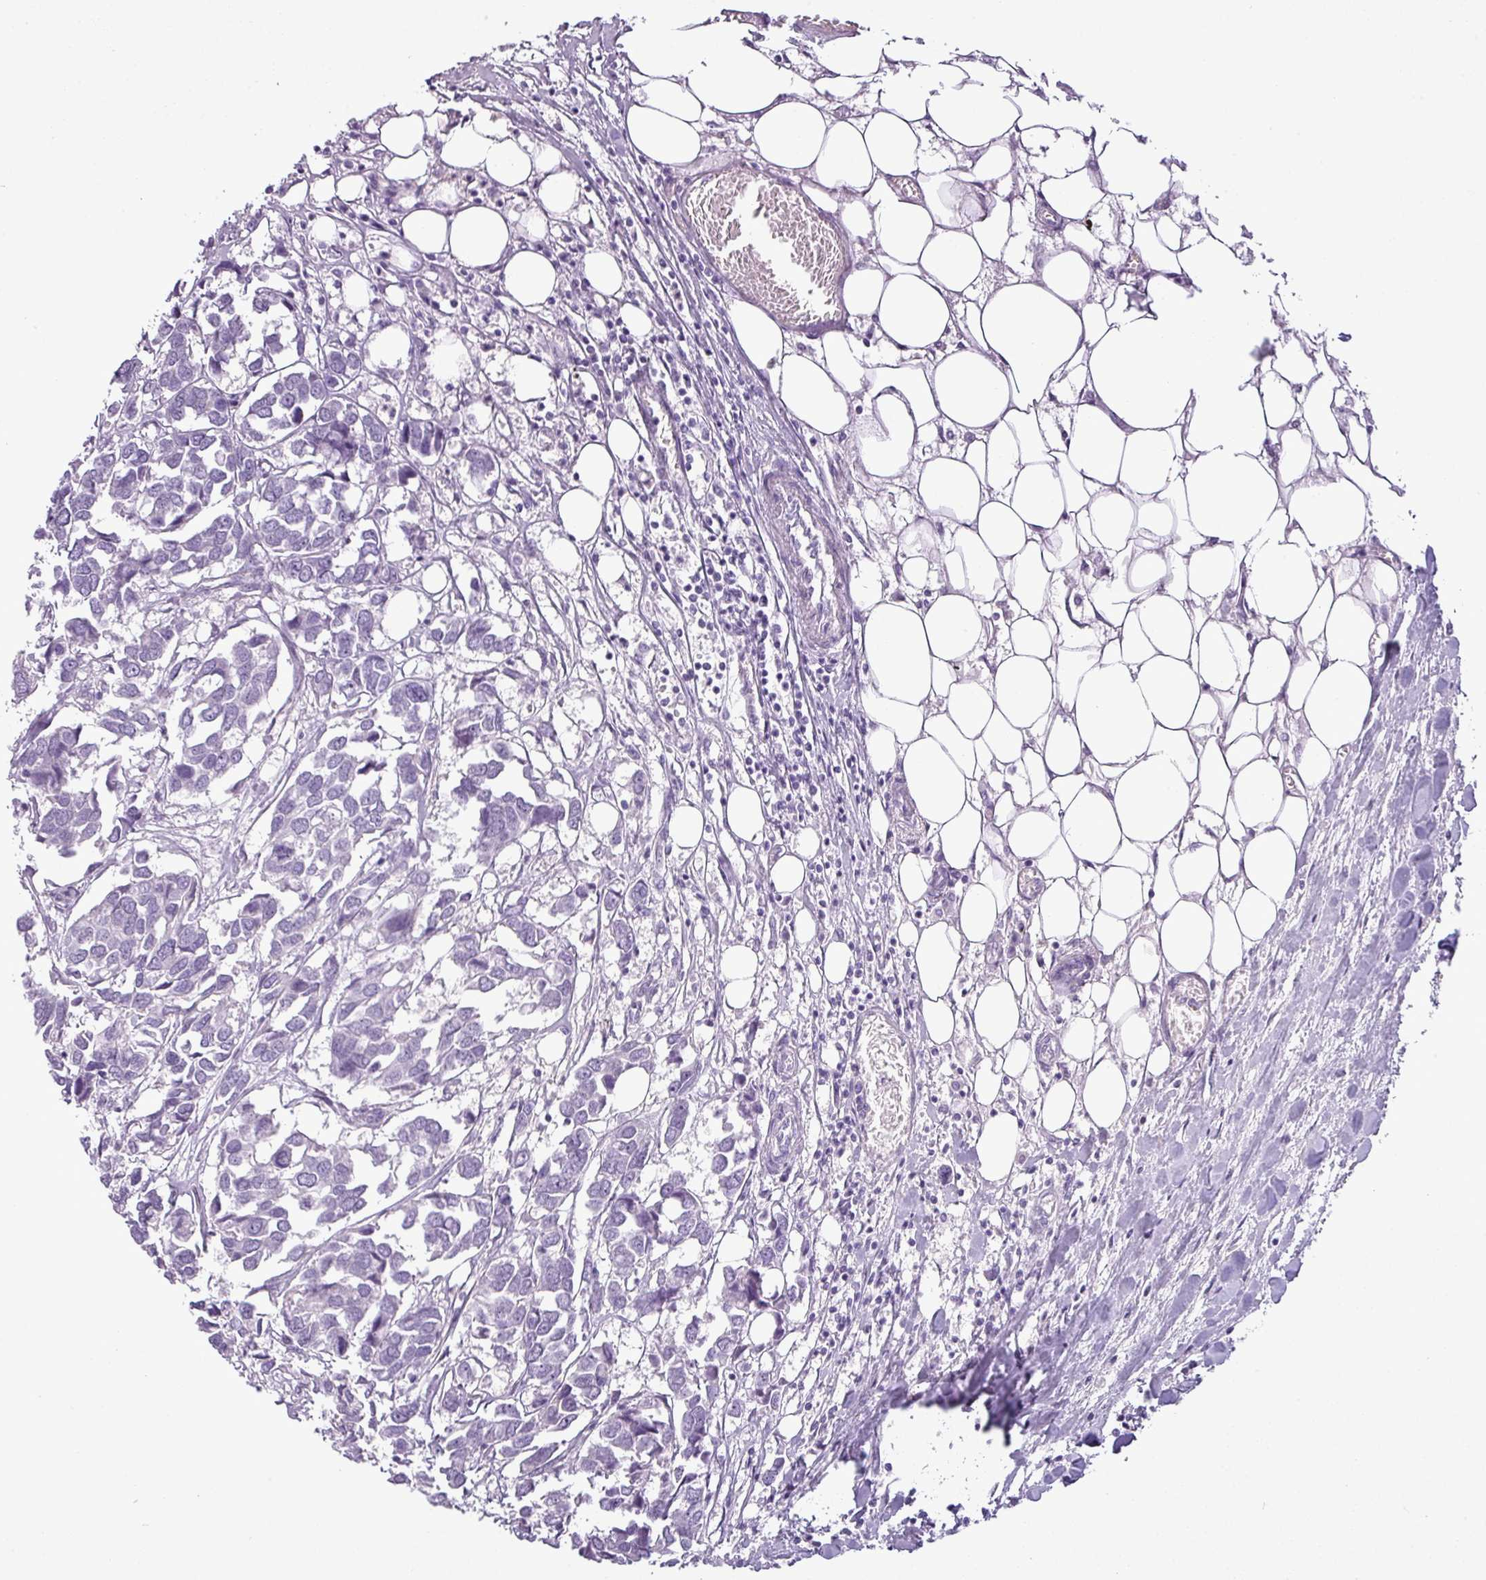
{"staining": {"intensity": "negative", "quantity": "none", "location": "none"}, "tissue": "breast cancer", "cell_type": "Tumor cells", "image_type": "cancer", "snomed": [{"axis": "morphology", "description": "Duct carcinoma"}, {"axis": "topography", "description": "Breast"}], "caption": "This image is of breast invasive ductal carcinoma stained with immunohistochemistry (IHC) to label a protein in brown with the nuclei are counter-stained blue. There is no positivity in tumor cells. Brightfield microscopy of immunohistochemistry stained with DAB (brown) and hematoxylin (blue), captured at high magnification.", "gene": "CDH16", "patient": {"sex": "female", "age": 83}}